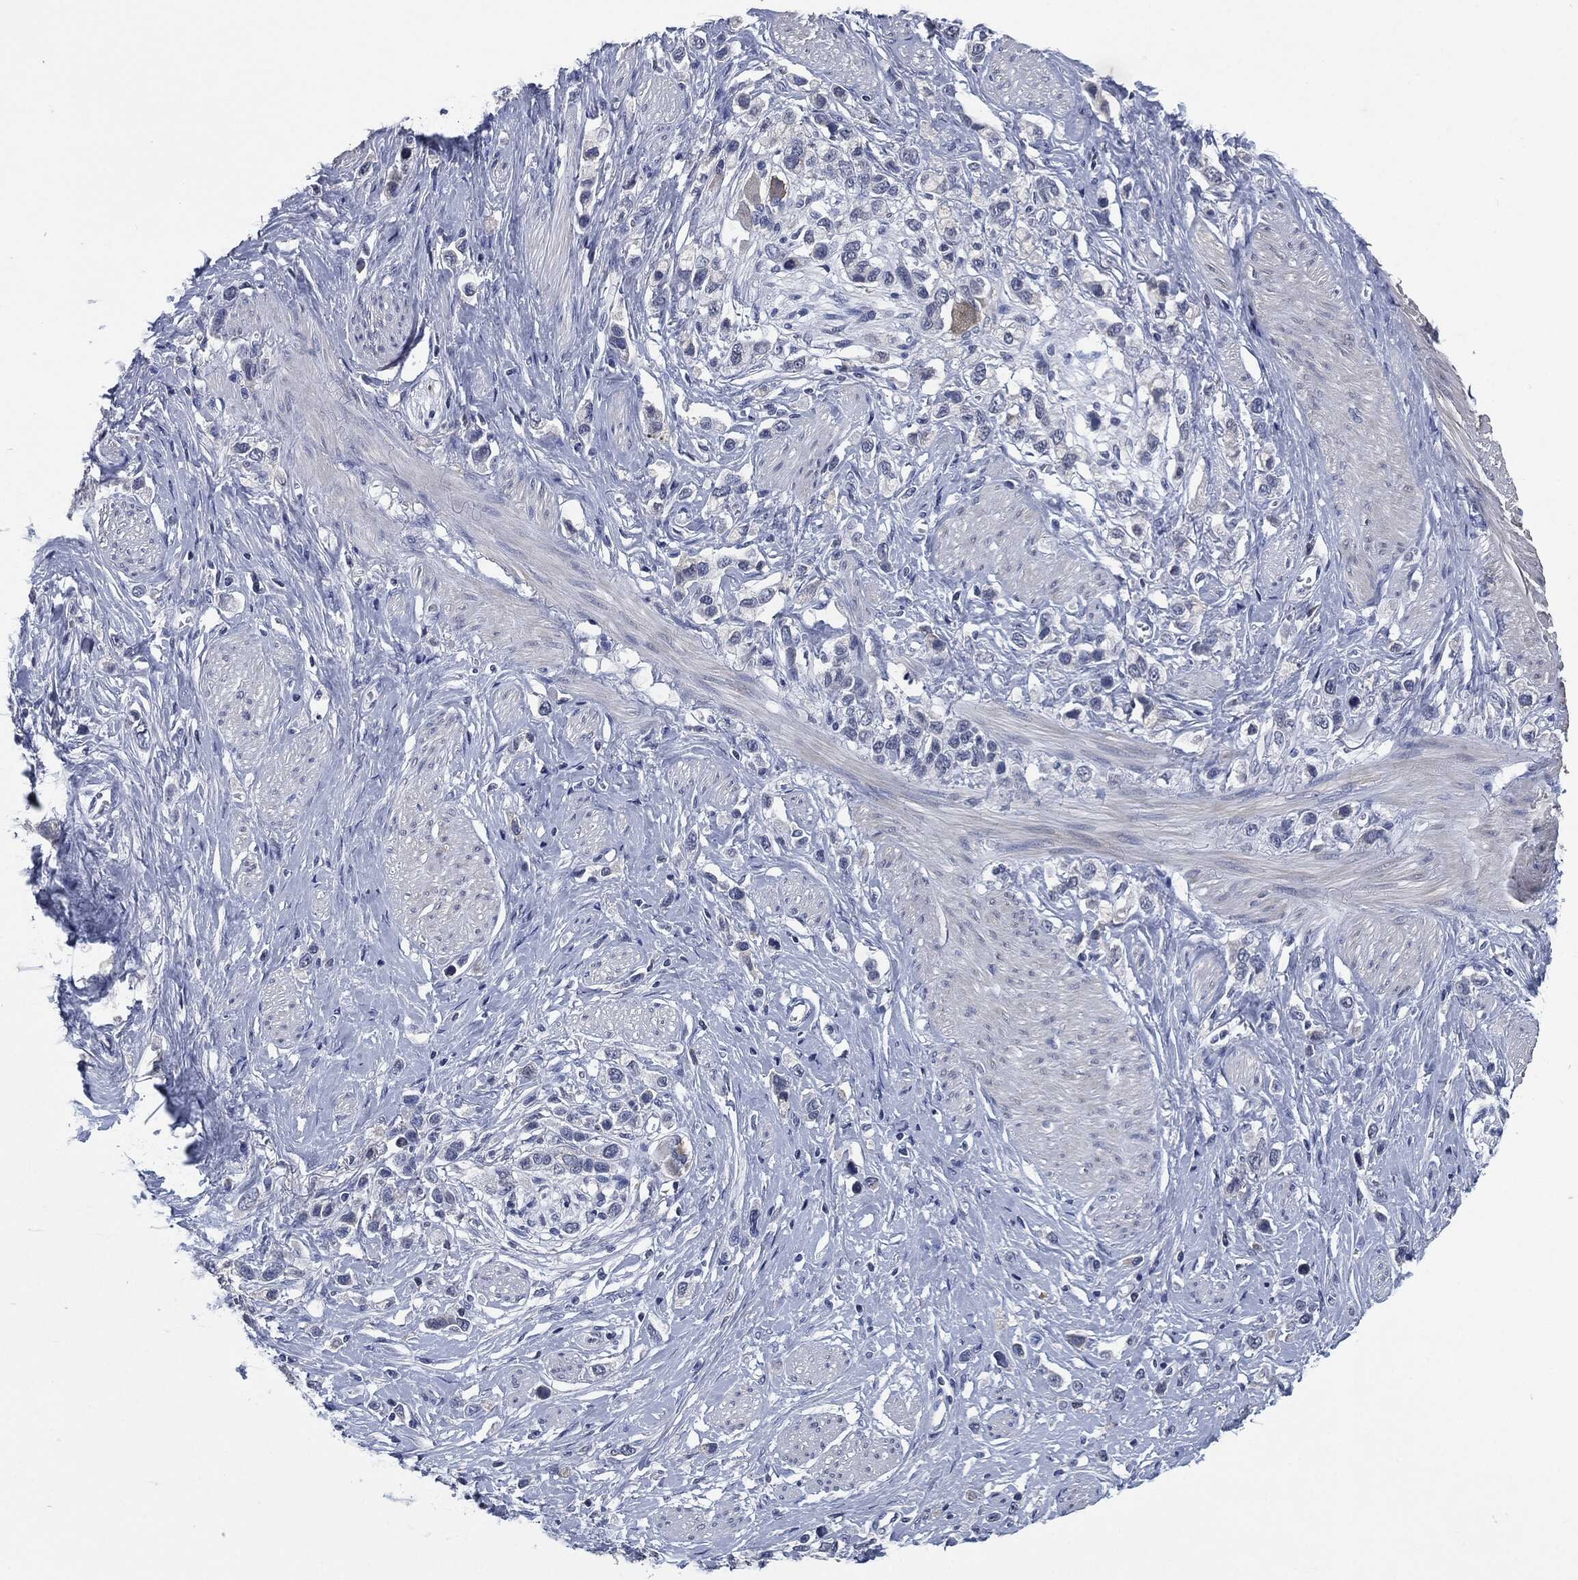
{"staining": {"intensity": "negative", "quantity": "none", "location": "none"}, "tissue": "stomach cancer", "cell_type": "Tumor cells", "image_type": "cancer", "snomed": [{"axis": "morphology", "description": "Normal tissue, NOS"}, {"axis": "morphology", "description": "Adenocarcinoma, NOS"}, {"axis": "morphology", "description": "Adenocarcinoma, High grade"}, {"axis": "topography", "description": "Stomach, upper"}, {"axis": "topography", "description": "Stomach"}], "caption": "The image shows no staining of tumor cells in stomach cancer.", "gene": "IL2RG", "patient": {"sex": "female", "age": 65}}